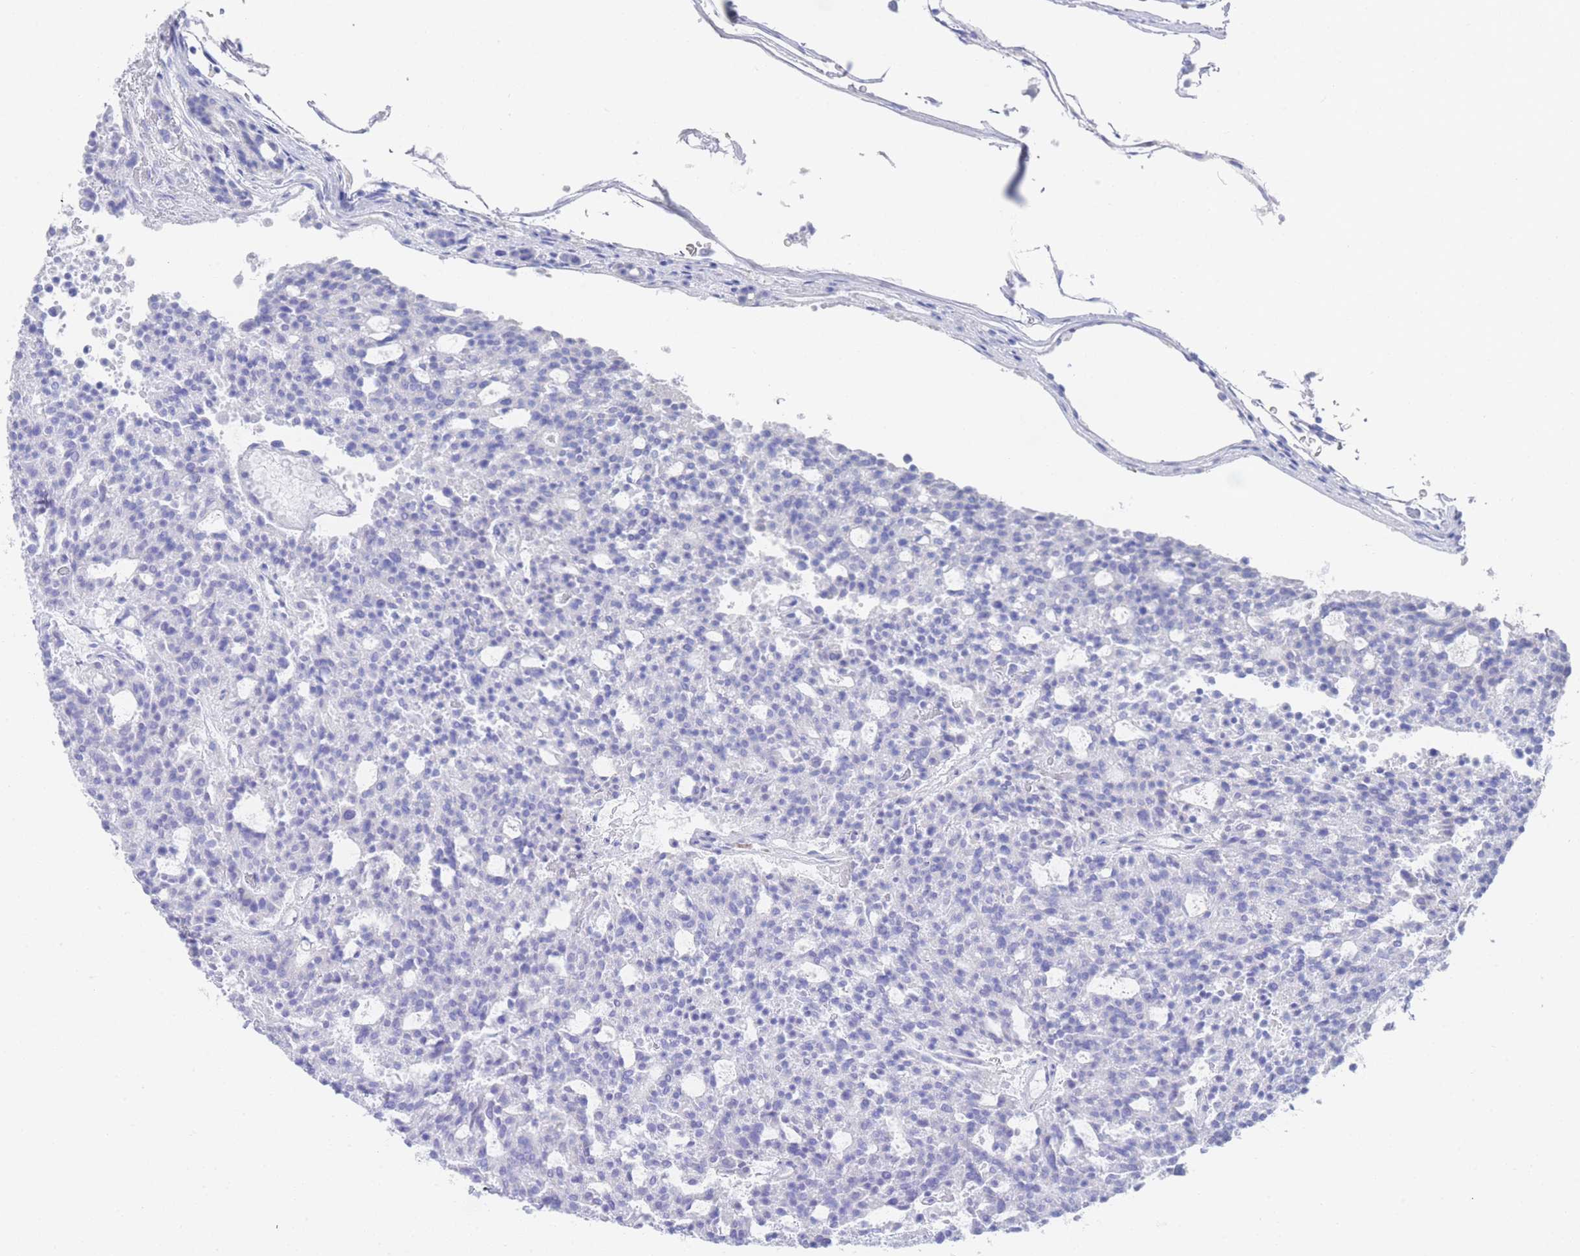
{"staining": {"intensity": "negative", "quantity": "none", "location": "none"}, "tissue": "carcinoid", "cell_type": "Tumor cells", "image_type": "cancer", "snomed": [{"axis": "morphology", "description": "Carcinoid, malignant, NOS"}, {"axis": "topography", "description": "Pancreas"}], "caption": "Immunohistochemistry (IHC) of carcinoid shows no staining in tumor cells.", "gene": "LRRC37A", "patient": {"sex": "female", "age": 54}}